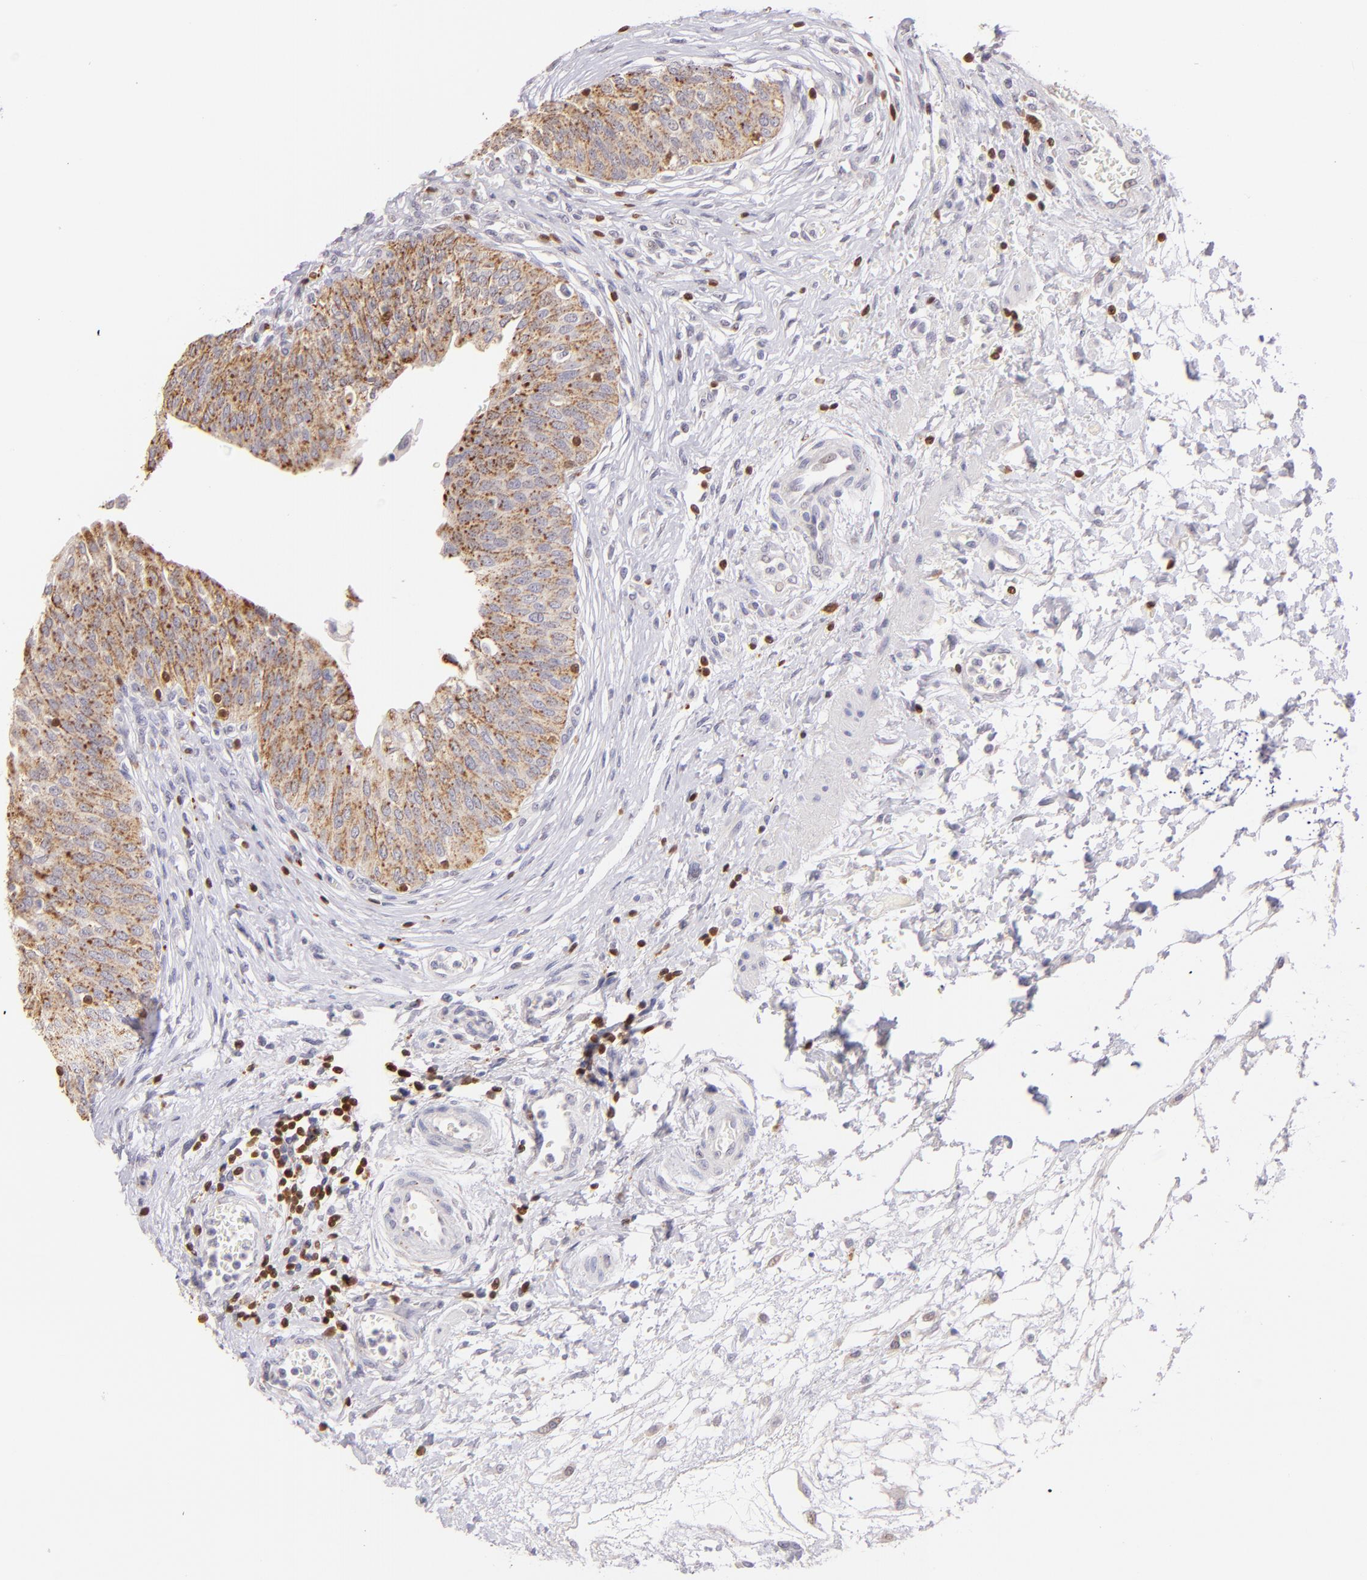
{"staining": {"intensity": "moderate", "quantity": ">75%", "location": "cytoplasmic/membranous"}, "tissue": "urinary bladder", "cell_type": "Urothelial cells", "image_type": "normal", "snomed": [{"axis": "morphology", "description": "Normal tissue, NOS"}, {"axis": "topography", "description": "Smooth muscle"}, {"axis": "topography", "description": "Urinary bladder"}], "caption": "High-power microscopy captured an immunohistochemistry photomicrograph of normal urinary bladder, revealing moderate cytoplasmic/membranous positivity in approximately >75% of urothelial cells.", "gene": "ZAP70", "patient": {"sex": "male", "age": 35}}